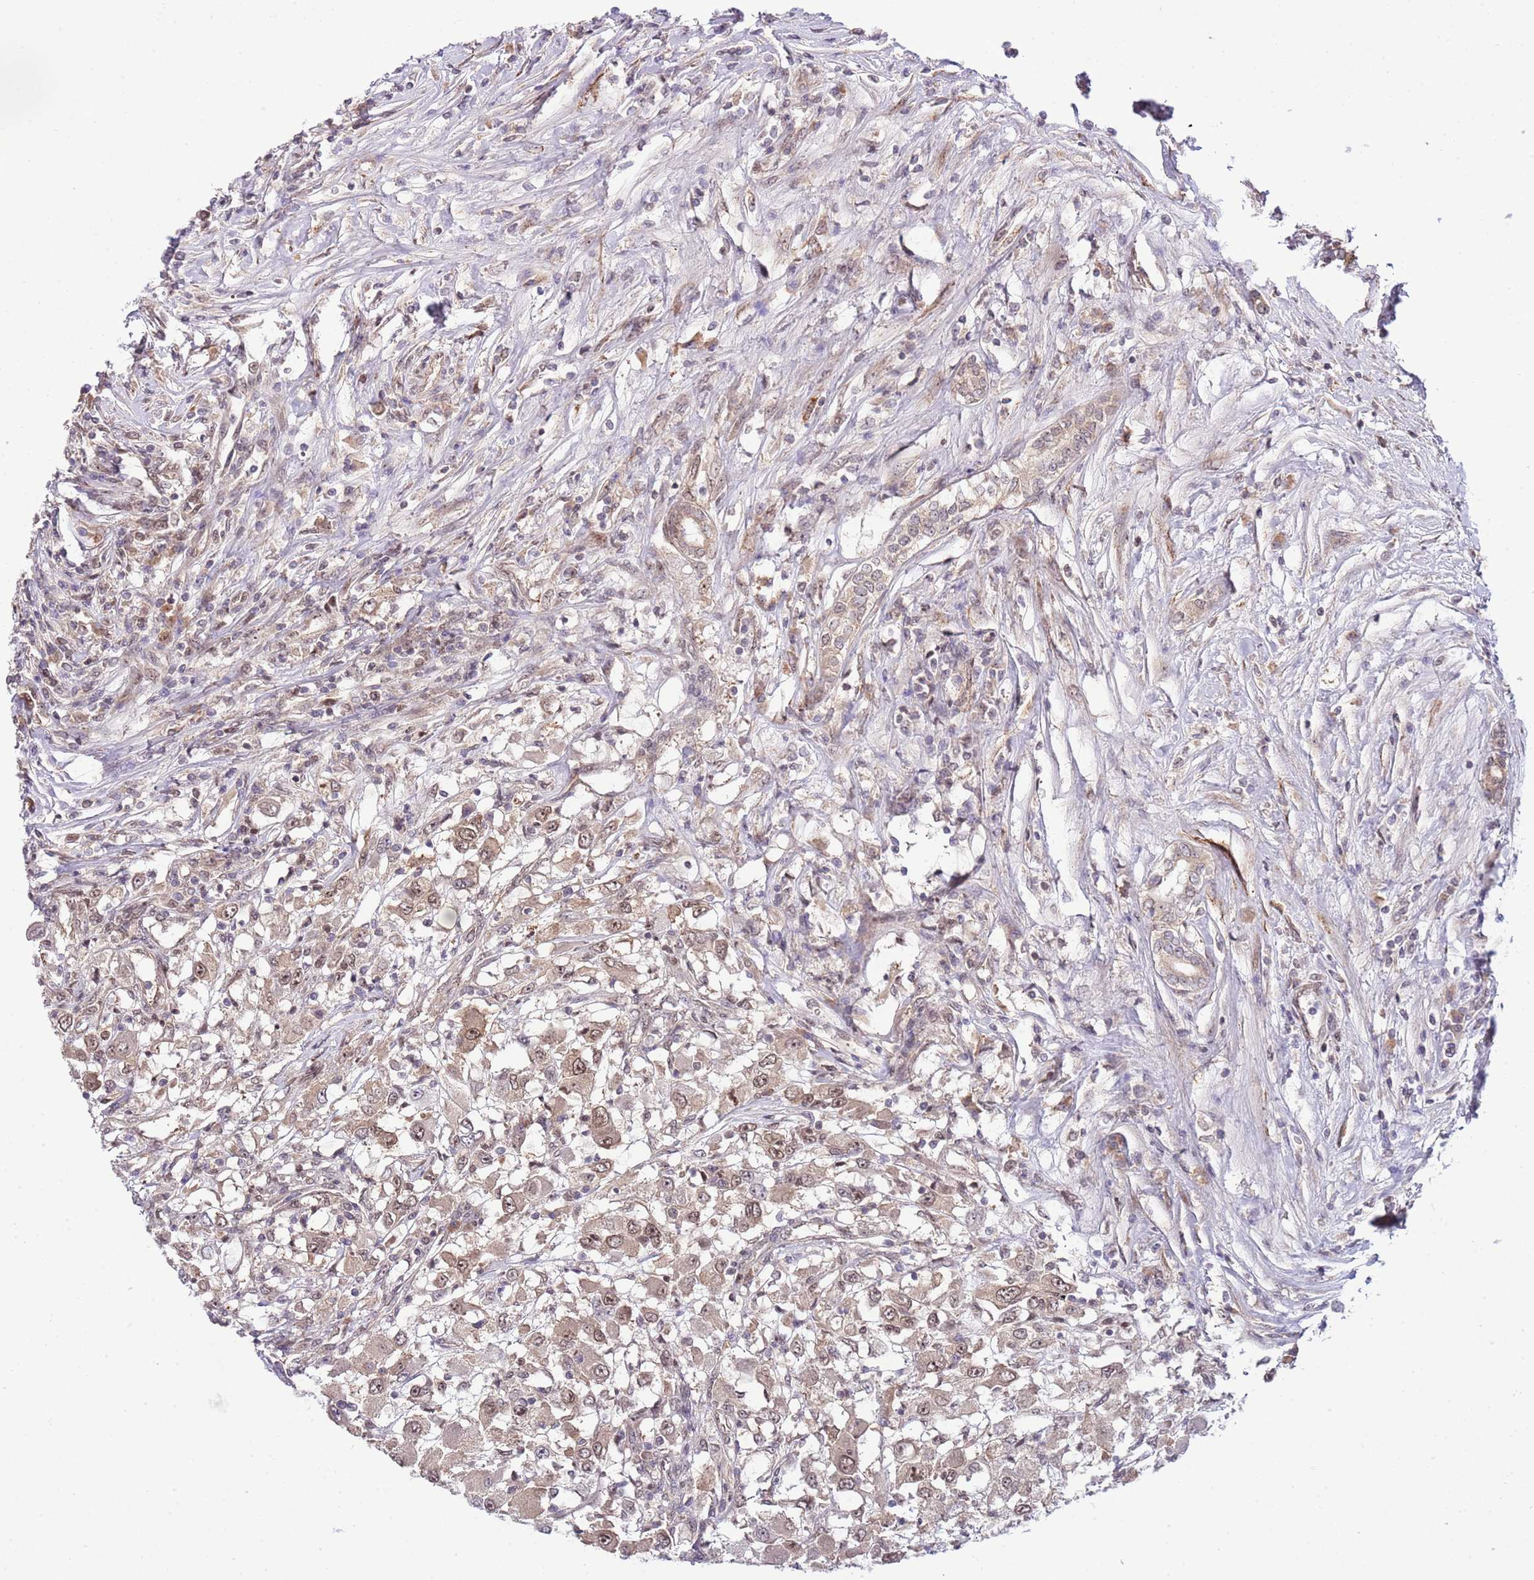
{"staining": {"intensity": "moderate", "quantity": "25%-75%", "location": "nuclear"}, "tissue": "renal cancer", "cell_type": "Tumor cells", "image_type": "cancer", "snomed": [{"axis": "morphology", "description": "Adenocarcinoma, NOS"}, {"axis": "topography", "description": "Kidney"}], "caption": "A medium amount of moderate nuclear staining is seen in approximately 25%-75% of tumor cells in adenocarcinoma (renal) tissue. Ihc stains the protein of interest in brown and the nuclei are stained blue.", "gene": "CHD1", "patient": {"sex": "female", "age": 67}}